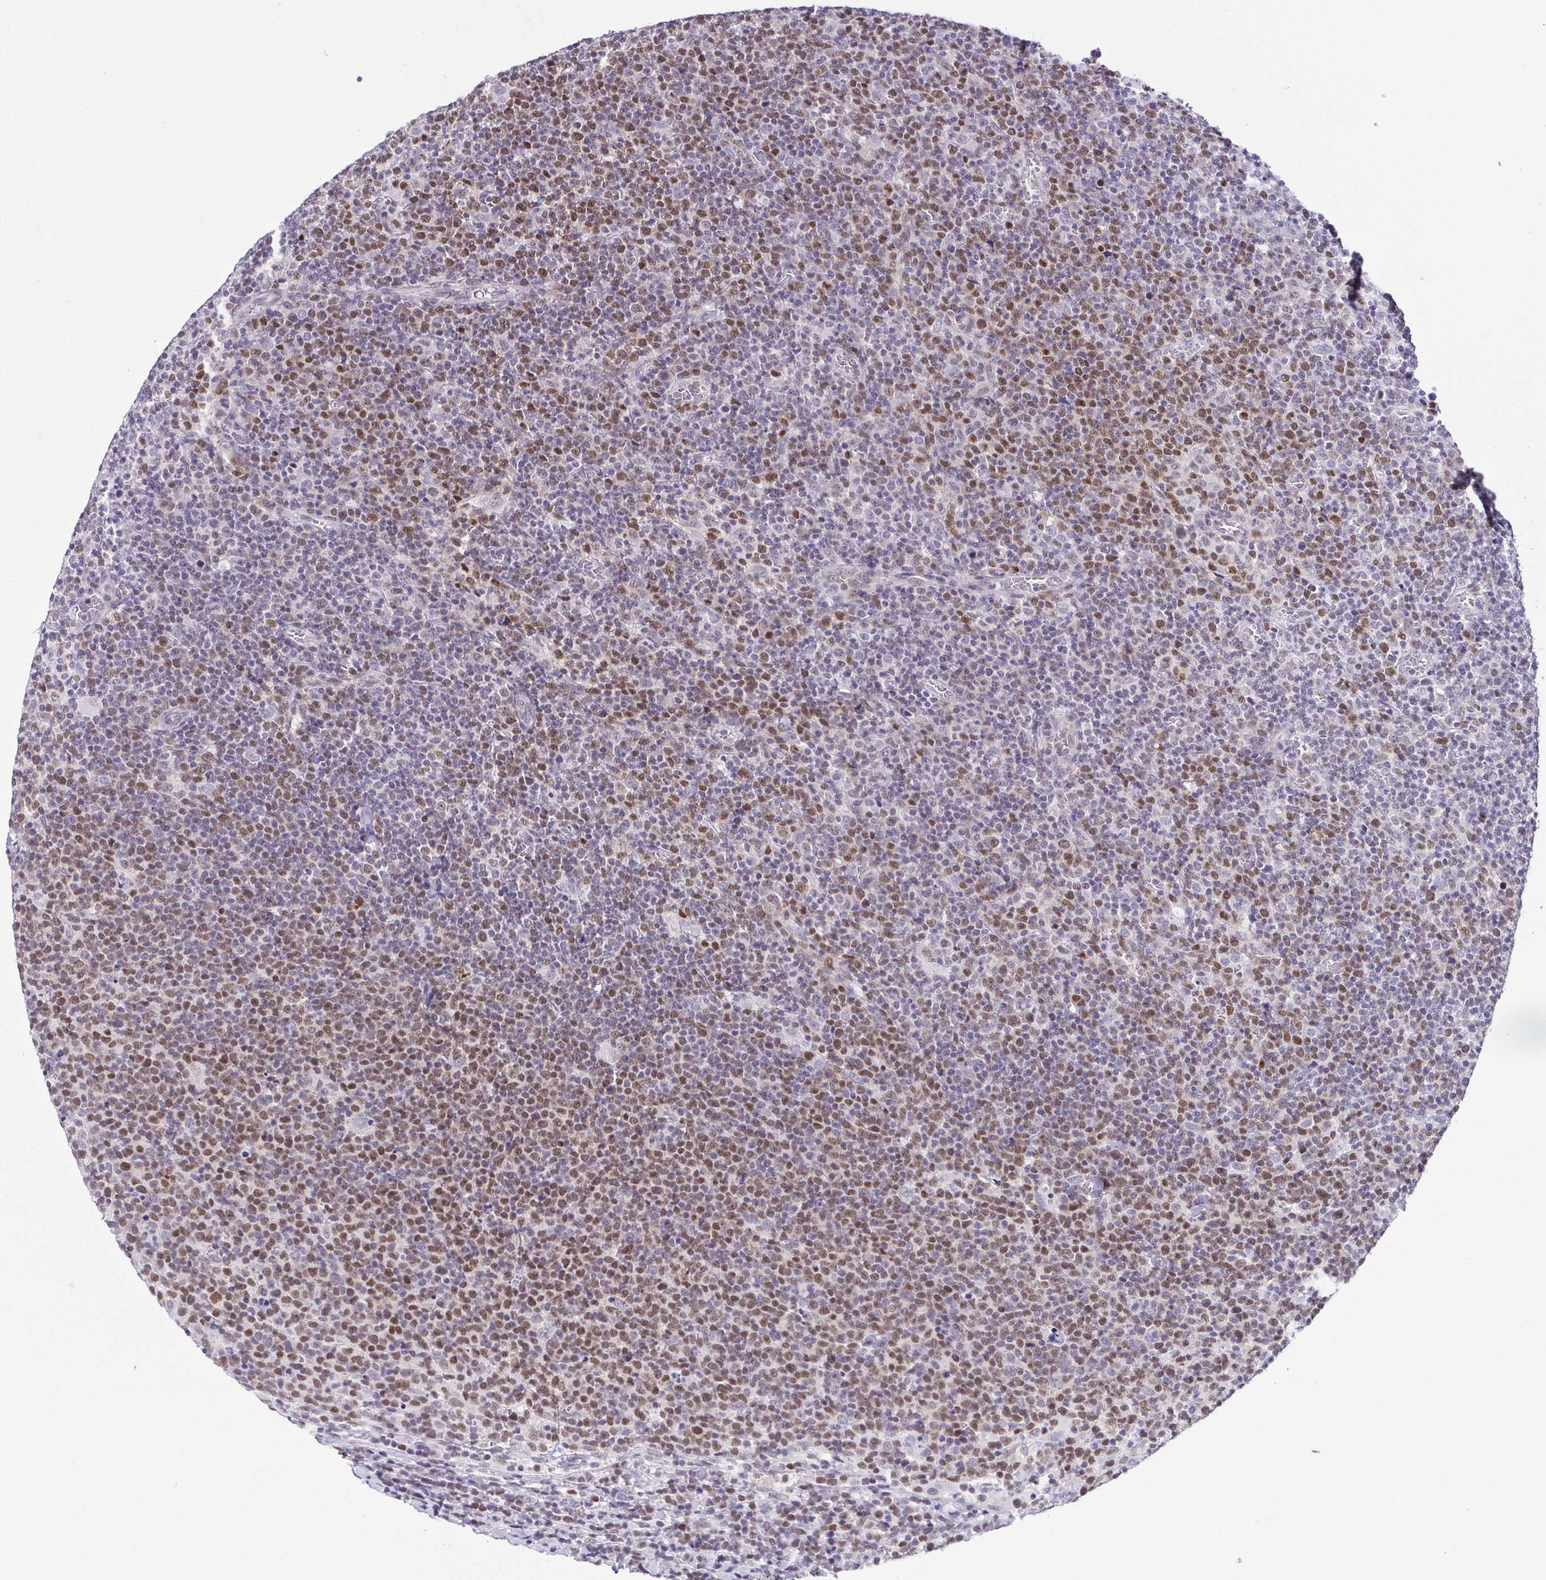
{"staining": {"intensity": "moderate", "quantity": "25%-75%", "location": "nuclear"}, "tissue": "lymphoma", "cell_type": "Tumor cells", "image_type": "cancer", "snomed": [{"axis": "morphology", "description": "Malignant lymphoma, non-Hodgkin's type, High grade"}, {"axis": "topography", "description": "Lymph node"}], "caption": "Moderate nuclear expression is seen in about 25%-75% of tumor cells in malignant lymphoma, non-Hodgkin's type (high-grade).", "gene": "RBM3", "patient": {"sex": "male", "age": 61}}